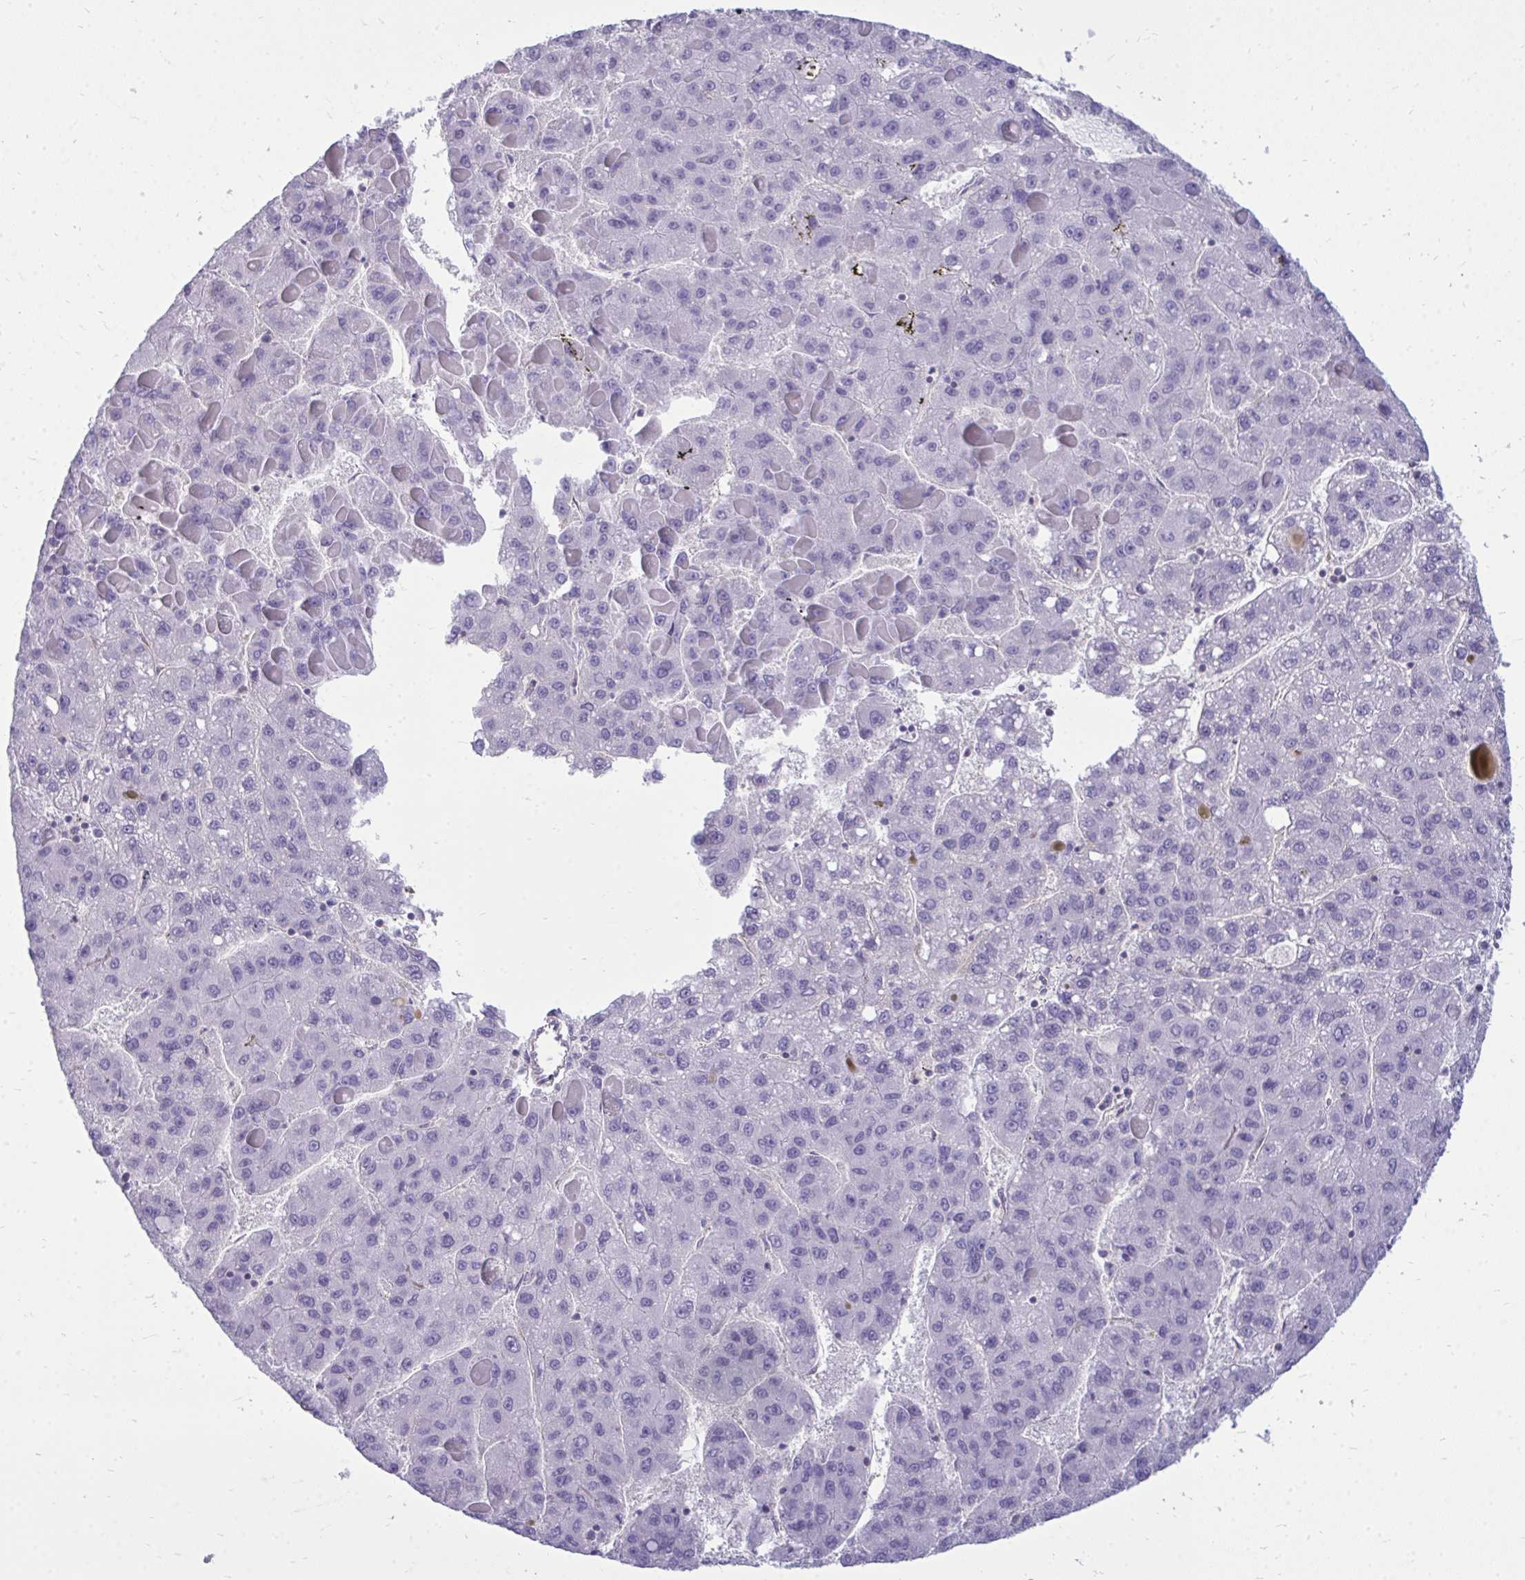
{"staining": {"intensity": "negative", "quantity": "none", "location": "none"}, "tissue": "liver cancer", "cell_type": "Tumor cells", "image_type": "cancer", "snomed": [{"axis": "morphology", "description": "Carcinoma, Hepatocellular, NOS"}, {"axis": "topography", "description": "Liver"}], "caption": "Liver cancer (hepatocellular carcinoma) was stained to show a protein in brown. There is no significant positivity in tumor cells.", "gene": "FABP3", "patient": {"sex": "female", "age": 82}}